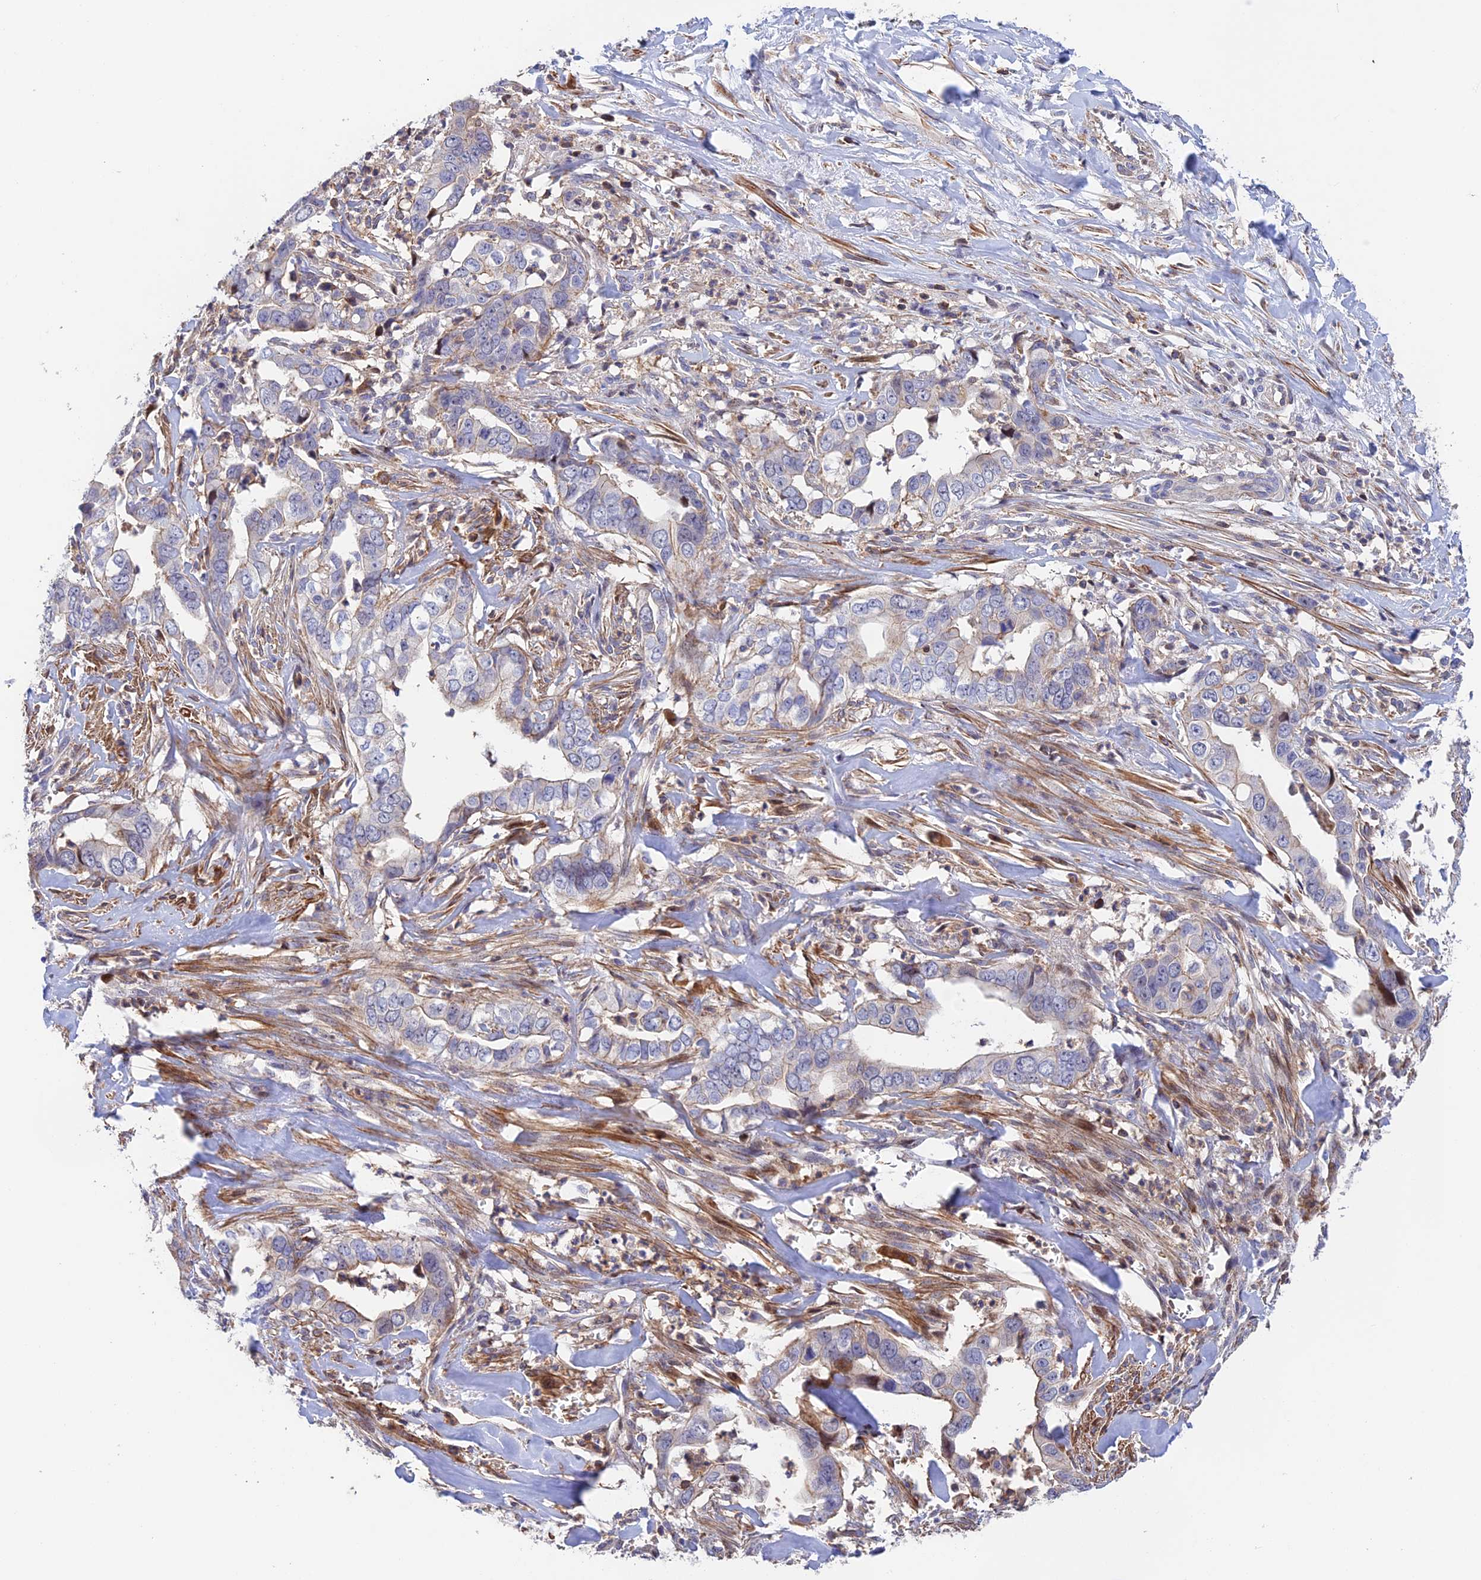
{"staining": {"intensity": "negative", "quantity": "none", "location": "none"}, "tissue": "liver cancer", "cell_type": "Tumor cells", "image_type": "cancer", "snomed": [{"axis": "morphology", "description": "Cholangiocarcinoma"}, {"axis": "topography", "description": "Liver"}], "caption": "A high-resolution micrograph shows immunohistochemistry (IHC) staining of cholangiocarcinoma (liver), which demonstrates no significant positivity in tumor cells.", "gene": "PRIM1", "patient": {"sex": "female", "age": 79}}